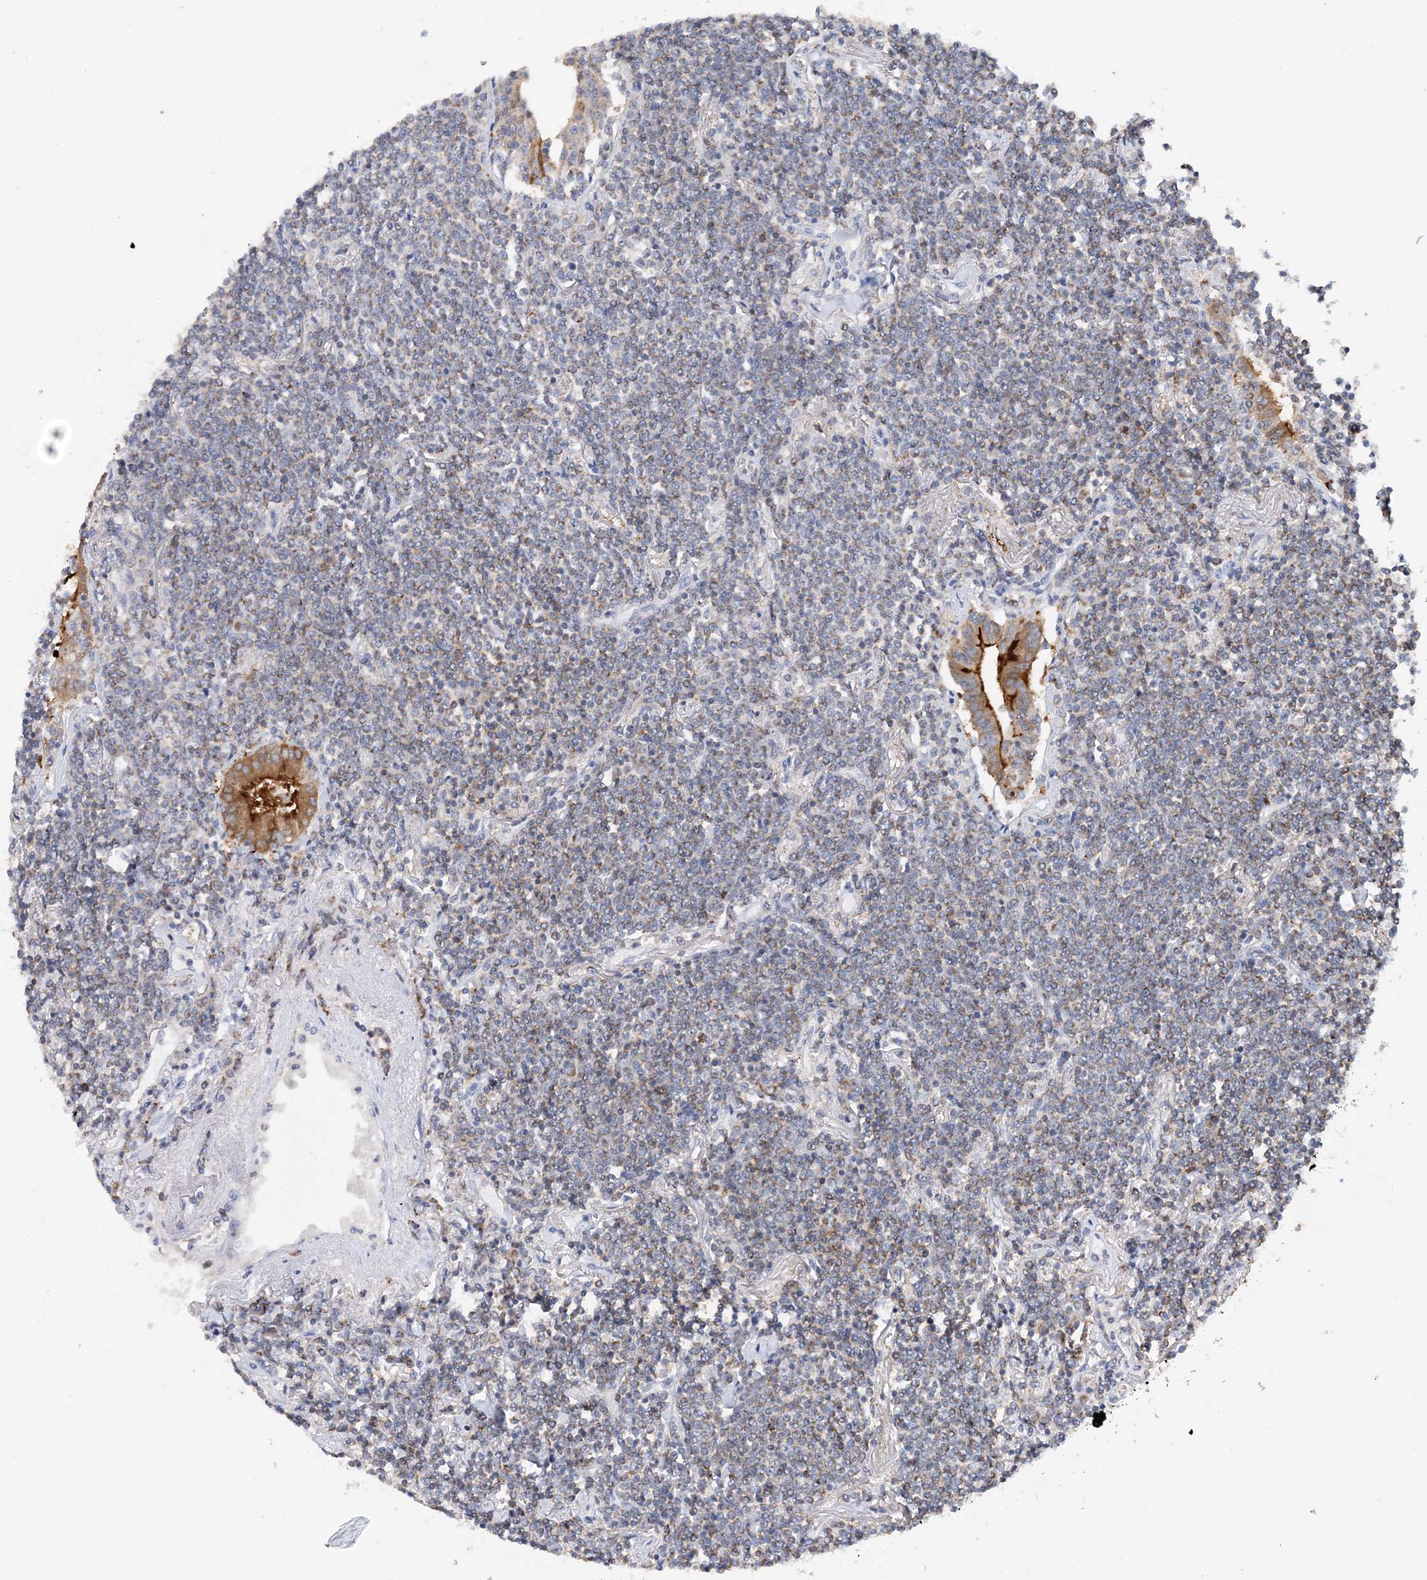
{"staining": {"intensity": "weak", "quantity": "25%-75%", "location": "cytoplasmic/membranous"}, "tissue": "lymphoma", "cell_type": "Tumor cells", "image_type": "cancer", "snomed": [{"axis": "morphology", "description": "Malignant lymphoma, non-Hodgkin's type, Low grade"}, {"axis": "topography", "description": "Lung"}], "caption": "A brown stain highlights weak cytoplasmic/membranous staining of a protein in lymphoma tumor cells.", "gene": "TTC32", "patient": {"sex": "female", "age": 71}}